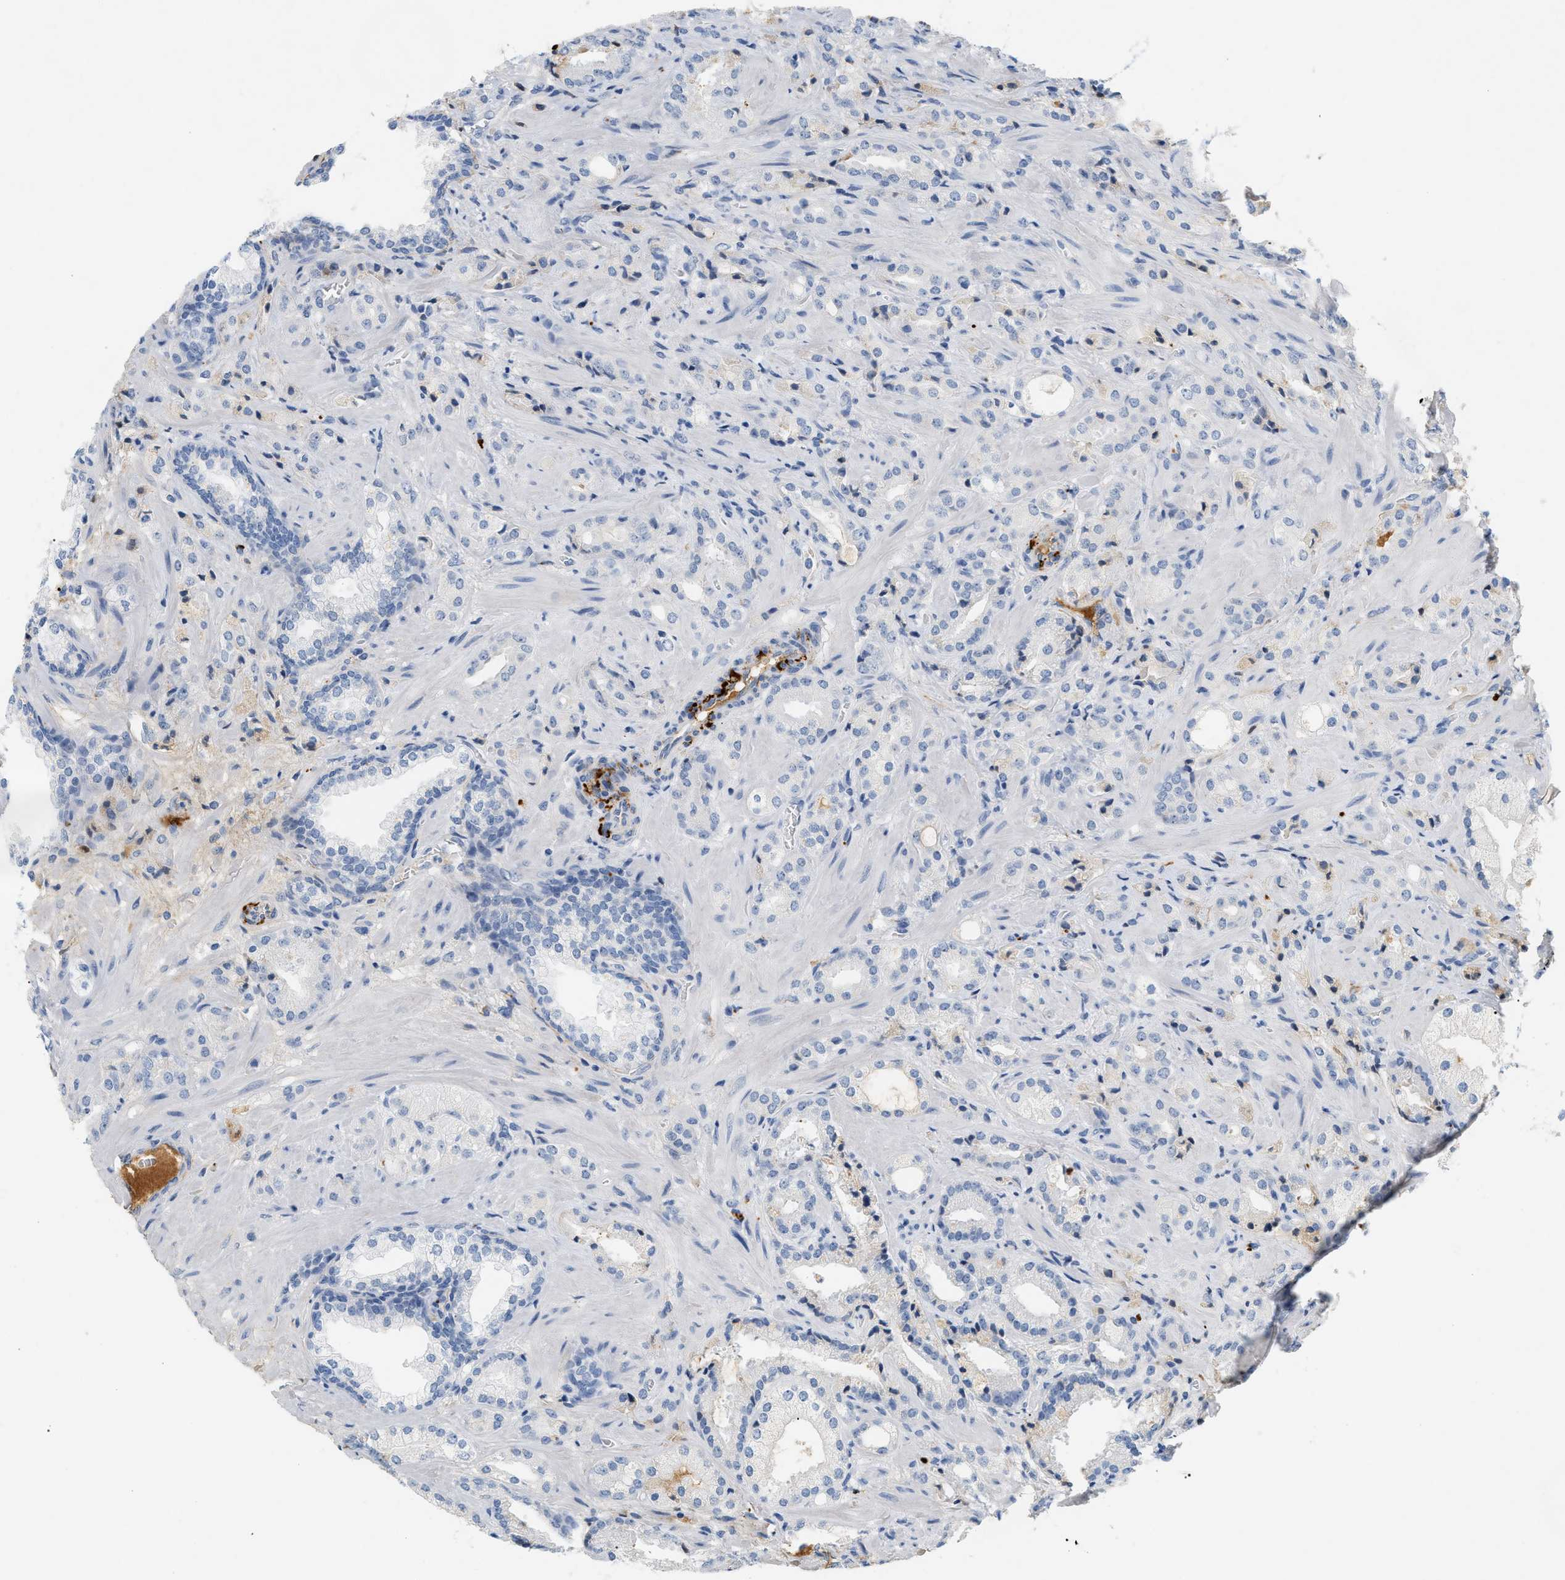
{"staining": {"intensity": "negative", "quantity": "none", "location": "none"}, "tissue": "prostate cancer", "cell_type": "Tumor cells", "image_type": "cancer", "snomed": [{"axis": "morphology", "description": "Adenocarcinoma, High grade"}, {"axis": "topography", "description": "Prostate"}], "caption": "Prostate high-grade adenocarcinoma was stained to show a protein in brown. There is no significant positivity in tumor cells.", "gene": "CFH", "patient": {"sex": "male", "age": 64}}